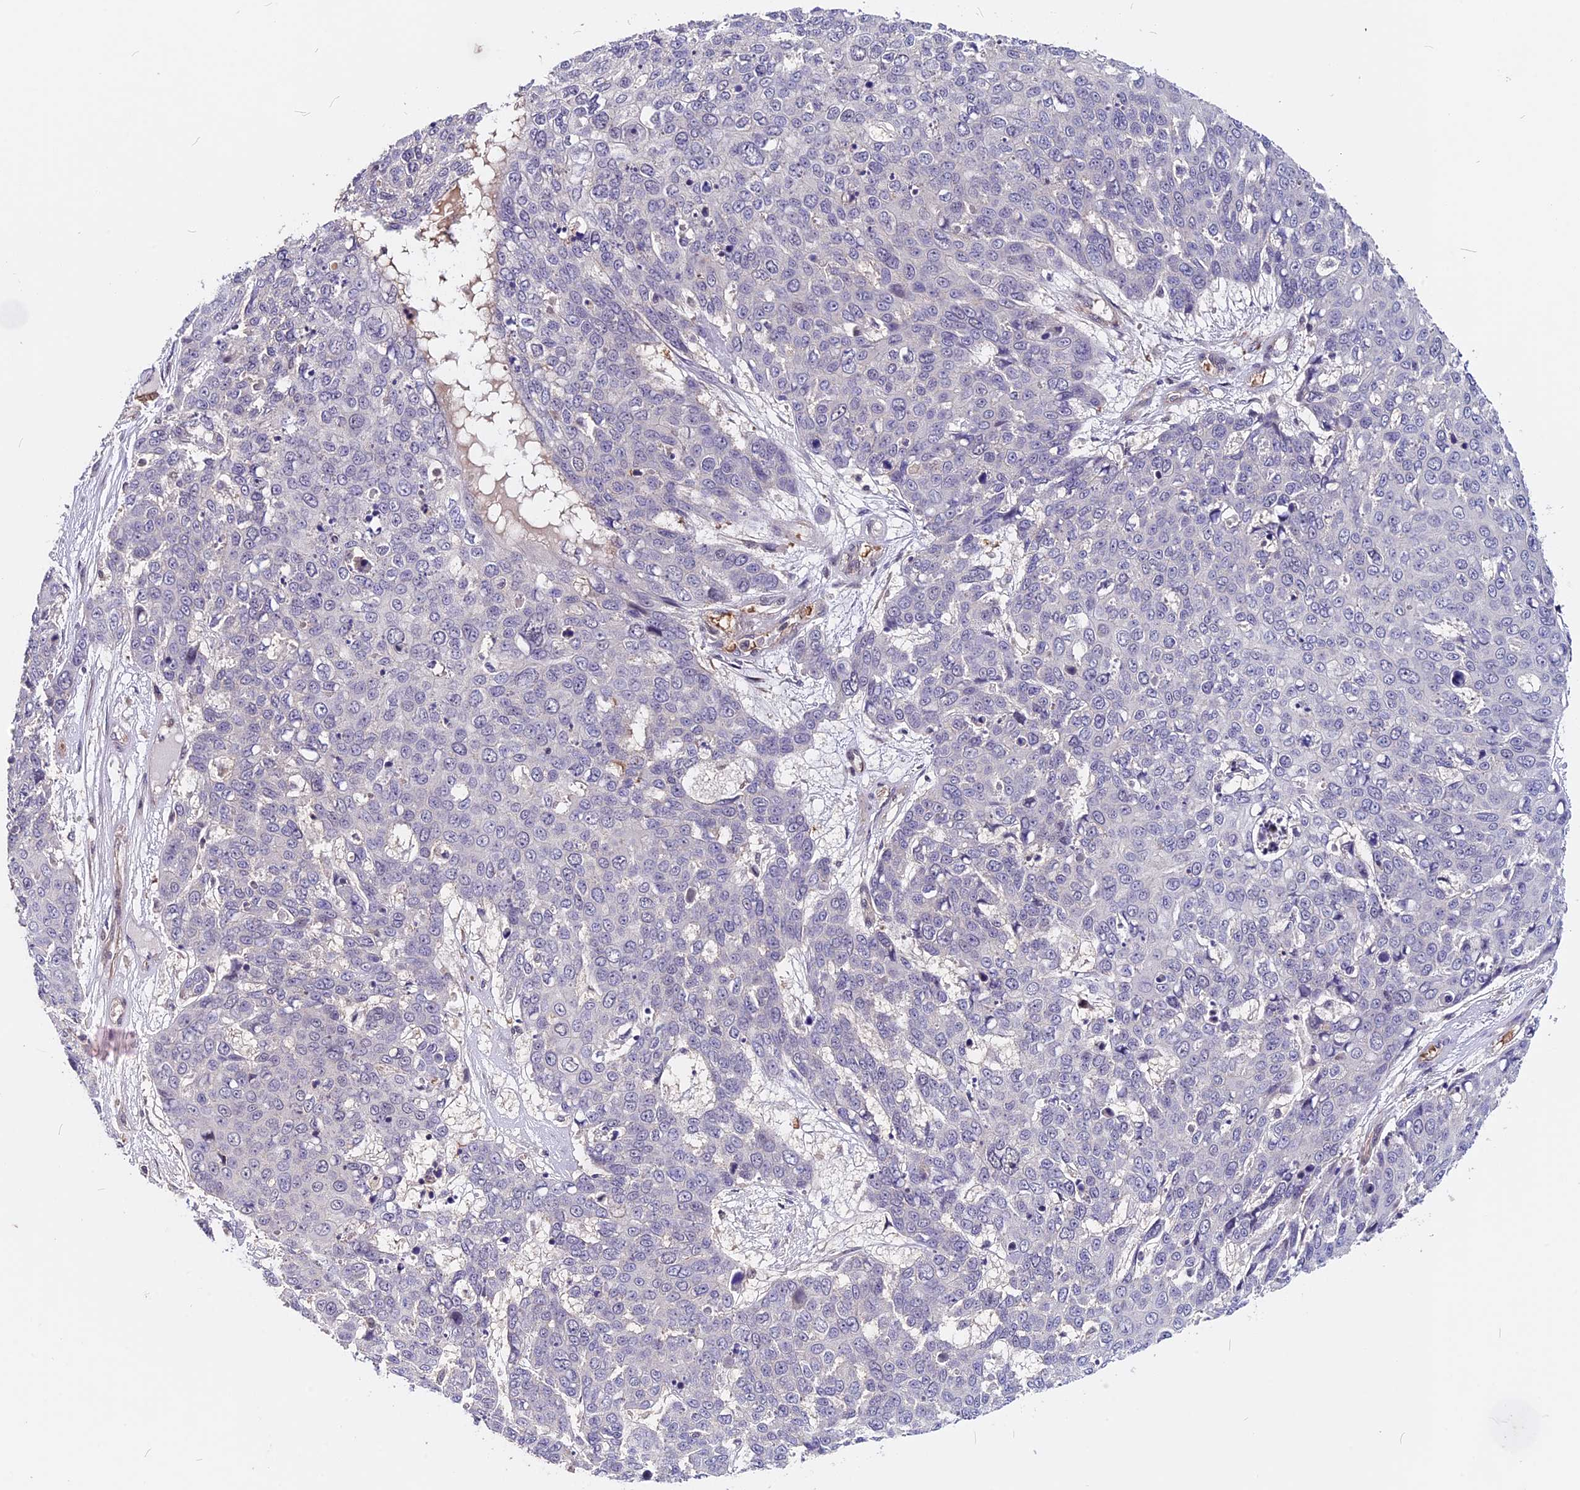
{"staining": {"intensity": "negative", "quantity": "none", "location": "none"}, "tissue": "skin cancer", "cell_type": "Tumor cells", "image_type": "cancer", "snomed": [{"axis": "morphology", "description": "Squamous cell carcinoma, NOS"}, {"axis": "topography", "description": "Skin"}], "caption": "Tumor cells are negative for protein expression in human skin squamous cell carcinoma. (DAB IHC with hematoxylin counter stain).", "gene": "ZC3H10", "patient": {"sex": "male", "age": 71}}